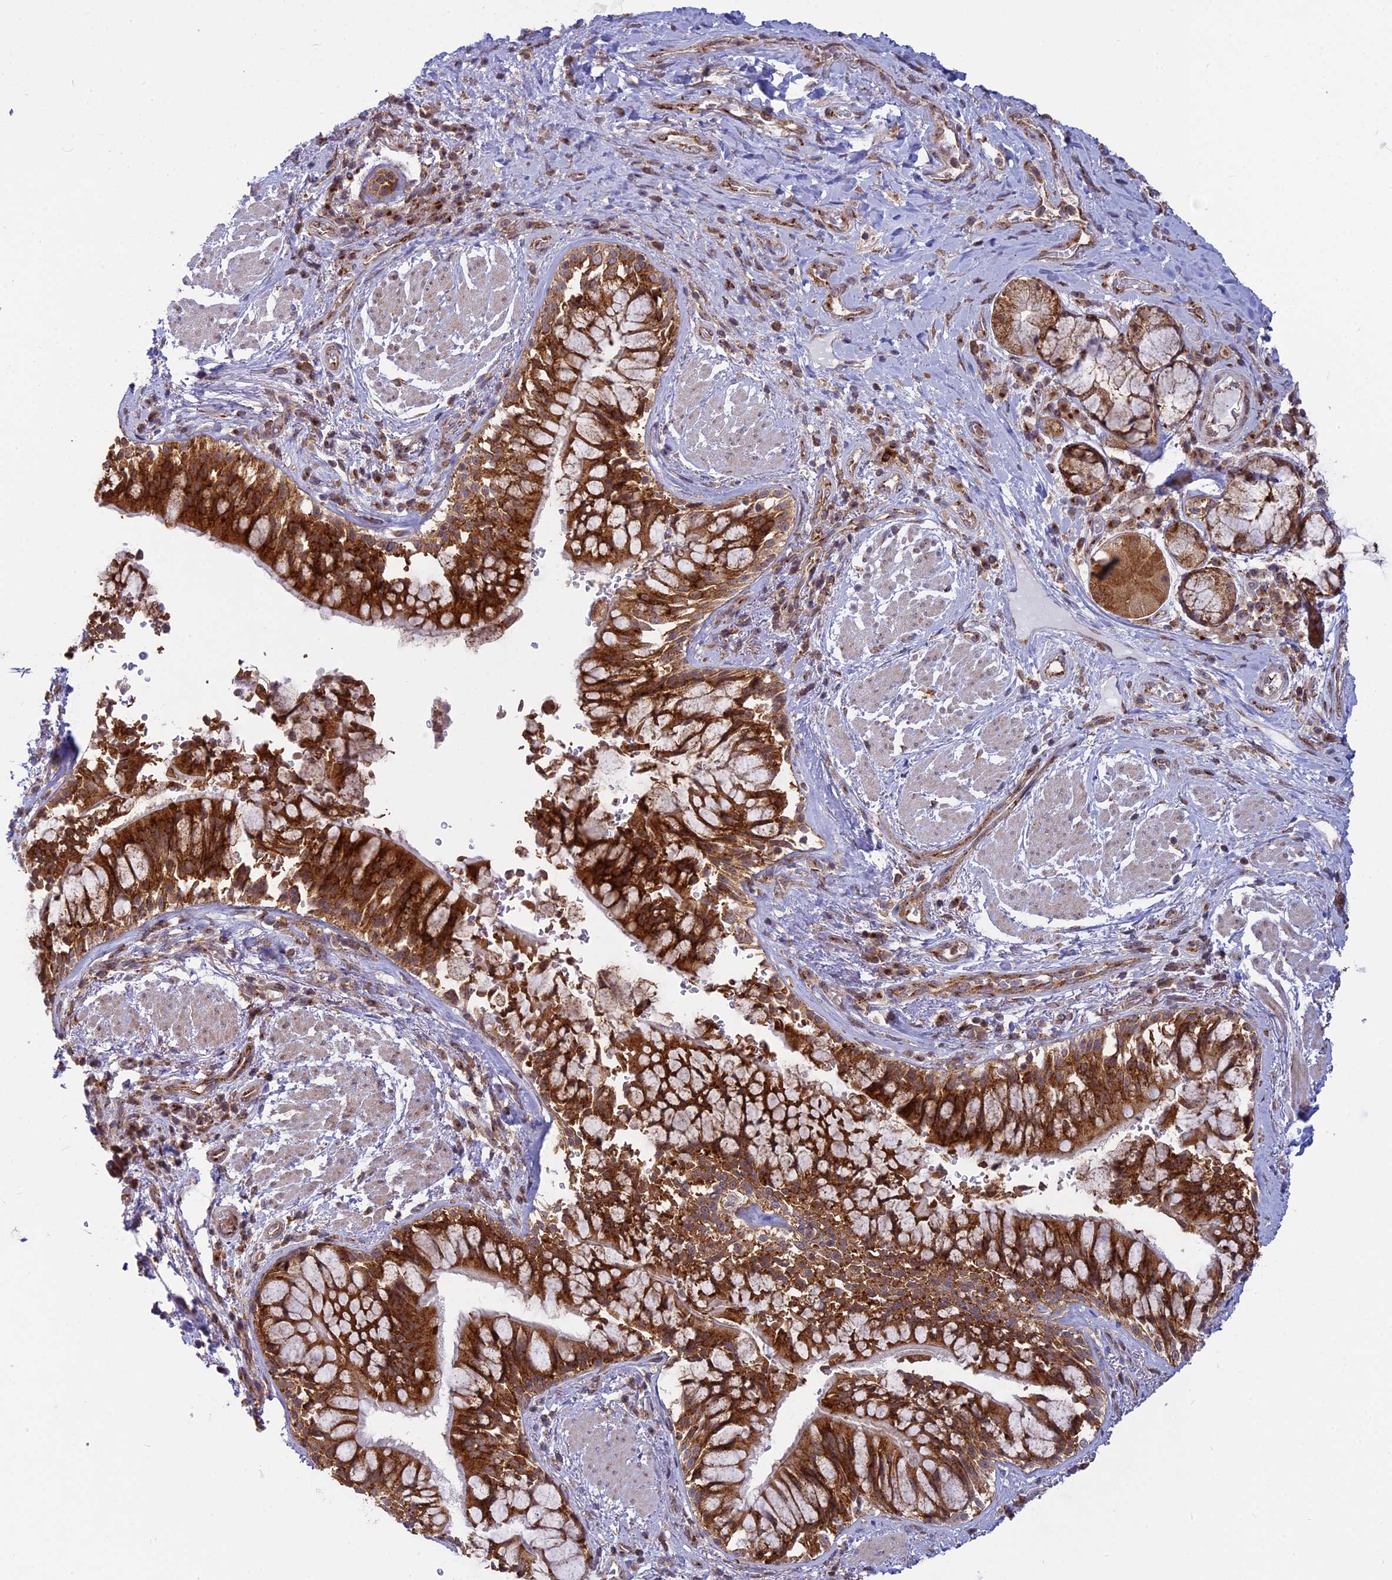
{"staining": {"intensity": "negative", "quantity": "none", "location": "none"}, "tissue": "adipose tissue", "cell_type": "Adipocytes", "image_type": "normal", "snomed": [{"axis": "morphology", "description": "Normal tissue, NOS"}, {"axis": "morphology", "description": "Squamous cell carcinoma, NOS"}, {"axis": "topography", "description": "Bronchus"}, {"axis": "topography", "description": "Lung"}], "caption": "This image is of normal adipose tissue stained with immunohistochemistry to label a protein in brown with the nuclei are counter-stained blue. There is no staining in adipocytes. The staining was performed using DAB (3,3'-diaminobenzidine) to visualize the protein expression in brown, while the nuclei were stained in blue with hematoxylin (Magnification: 20x).", "gene": "CLINT1", "patient": {"sex": "male", "age": 64}}